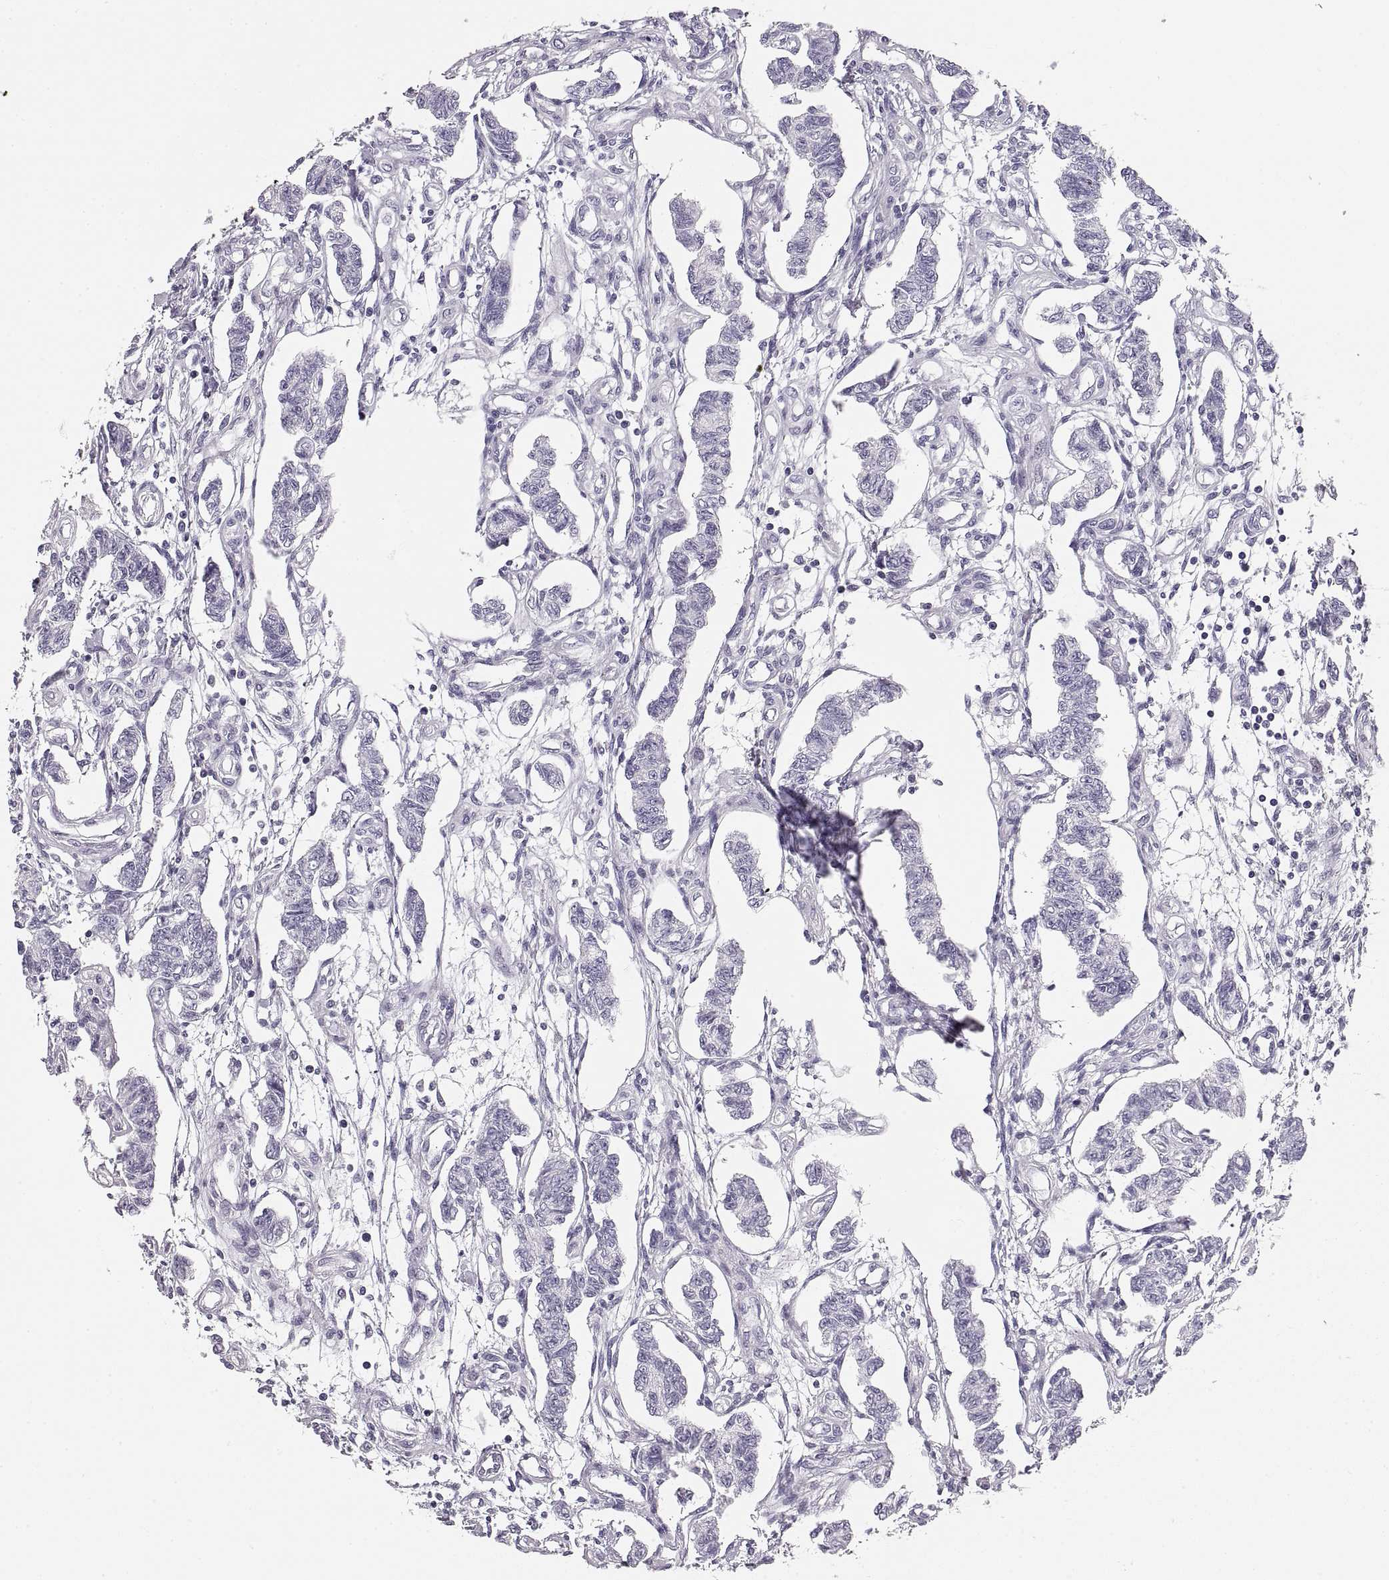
{"staining": {"intensity": "negative", "quantity": "none", "location": "none"}, "tissue": "carcinoid", "cell_type": "Tumor cells", "image_type": "cancer", "snomed": [{"axis": "morphology", "description": "Carcinoid, malignant, NOS"}, {"axis": "topography", "description": "Kidney"}], "caption": "High power microscopy photomicrograph of an IHC micrograph of carcinoid, revealing no significant expression in tumor cells.", "gene": "CRYAA", "patient": {"sex": "female", "age": 41}}